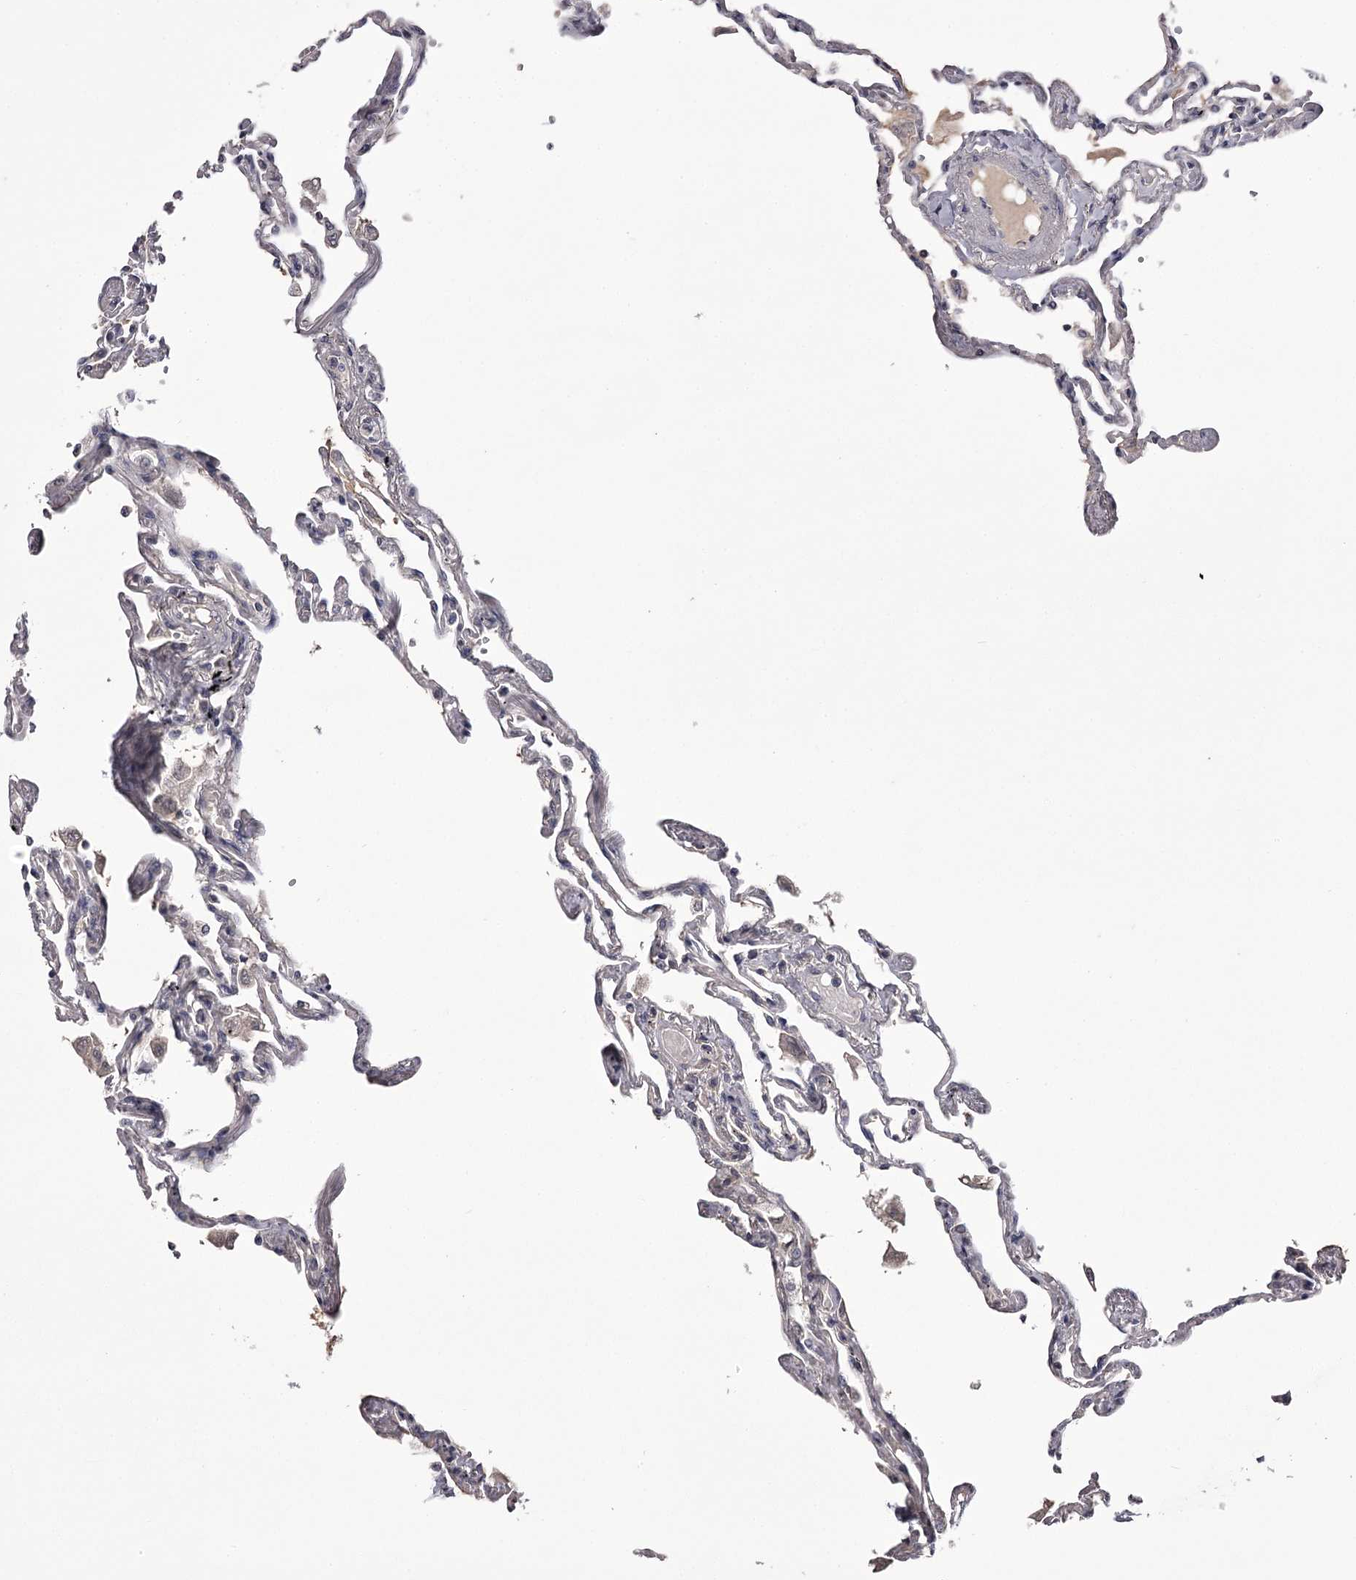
{"staining": {"intensity": "weak", "quantity": "<25%", "location": "cytoplasmic/membranous"}, "tissue": "lung", "cell_type": "Alveolar cells", "image_type": "normal", "snomed": [{"axis": "morphology", "description": "Normal tissue, NOS"}, {"axis": "topography", "description": "Lung"}], "caption": "Alveolar cells show no significant expression in unremarkable lung. (DAB immunohistochemistry with hematoxylin counter stain).", "gene": "PRM2", "patient": {"sex": "female", "age": 67}}